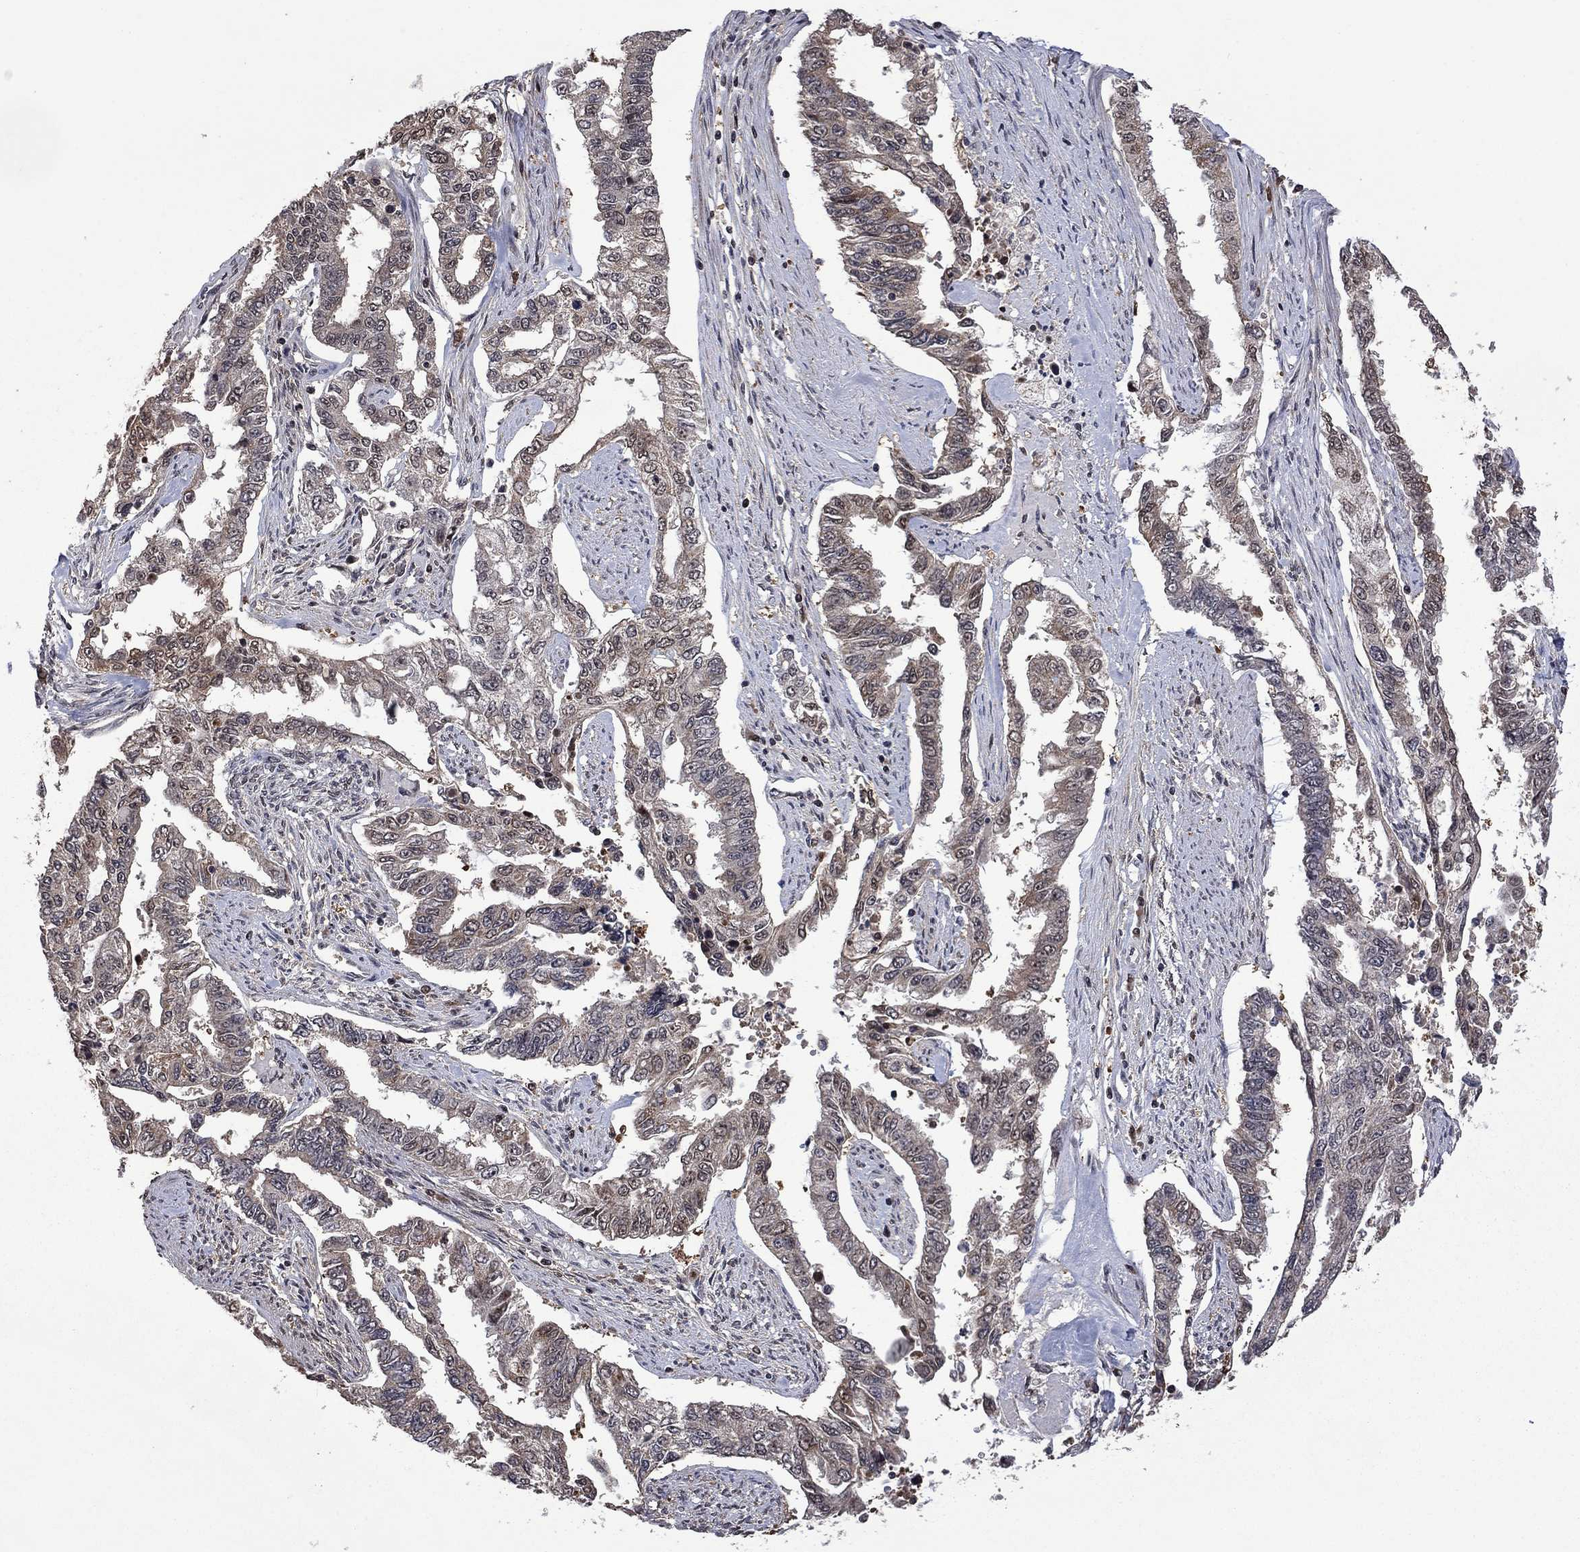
{"staining": {"intensity": "weak", "quantity": "<25%", "location": "cytoplasmic/membranous"}, "tissue": "endometrial cancer", "cell_type": "Tumor cells", "image_type": "cancer", "snomed": [{"axis": "morphology", "description": "Adenocarcinoma, NOS"}, {"axis": "topography", "description": "Uterus"}], "caption": "Micrograph shows no protein positivity in tumor cells of endometrial cancer tissue.", "gene": "FBL", "patient": {"sex": "female", "age": 59}}